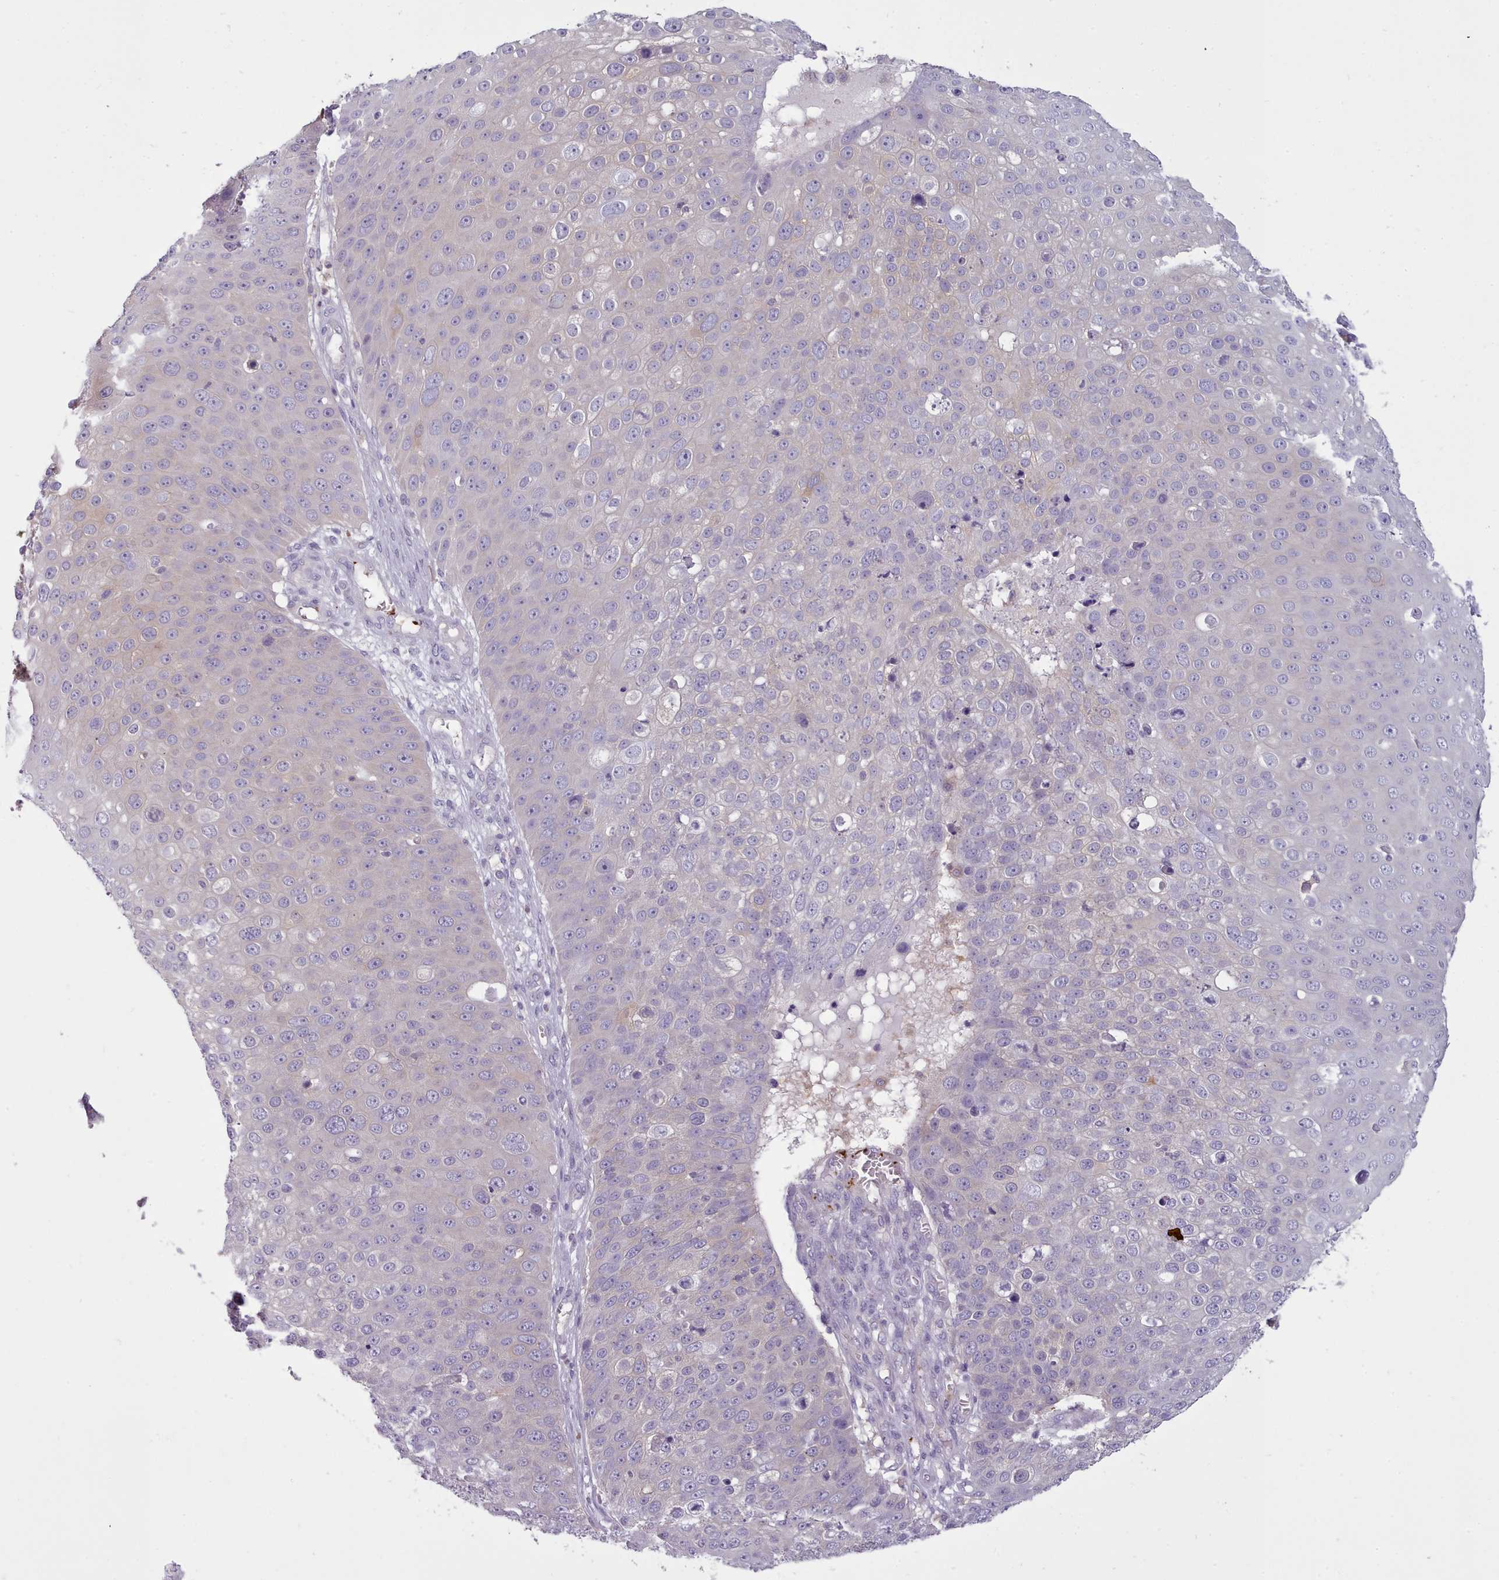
{"staining": {"intensity": "negative", "quantity": "none", "location": "none"}, "tissue": "skin cancer", "cell_type": "Tumor cells", "image_type": "cancer", "snomed": [{"axis": "morphology", "description": "Squamous cell carcinoma, NOS"}, {"axis": "topography", "description": "Skin"}], "caption": "A photomicrograph of skin cancer stained for a protein reveals no brown staining in tumor cells.", "gene": "NDST2", "patient": {"sex": "male", "age": 71}}